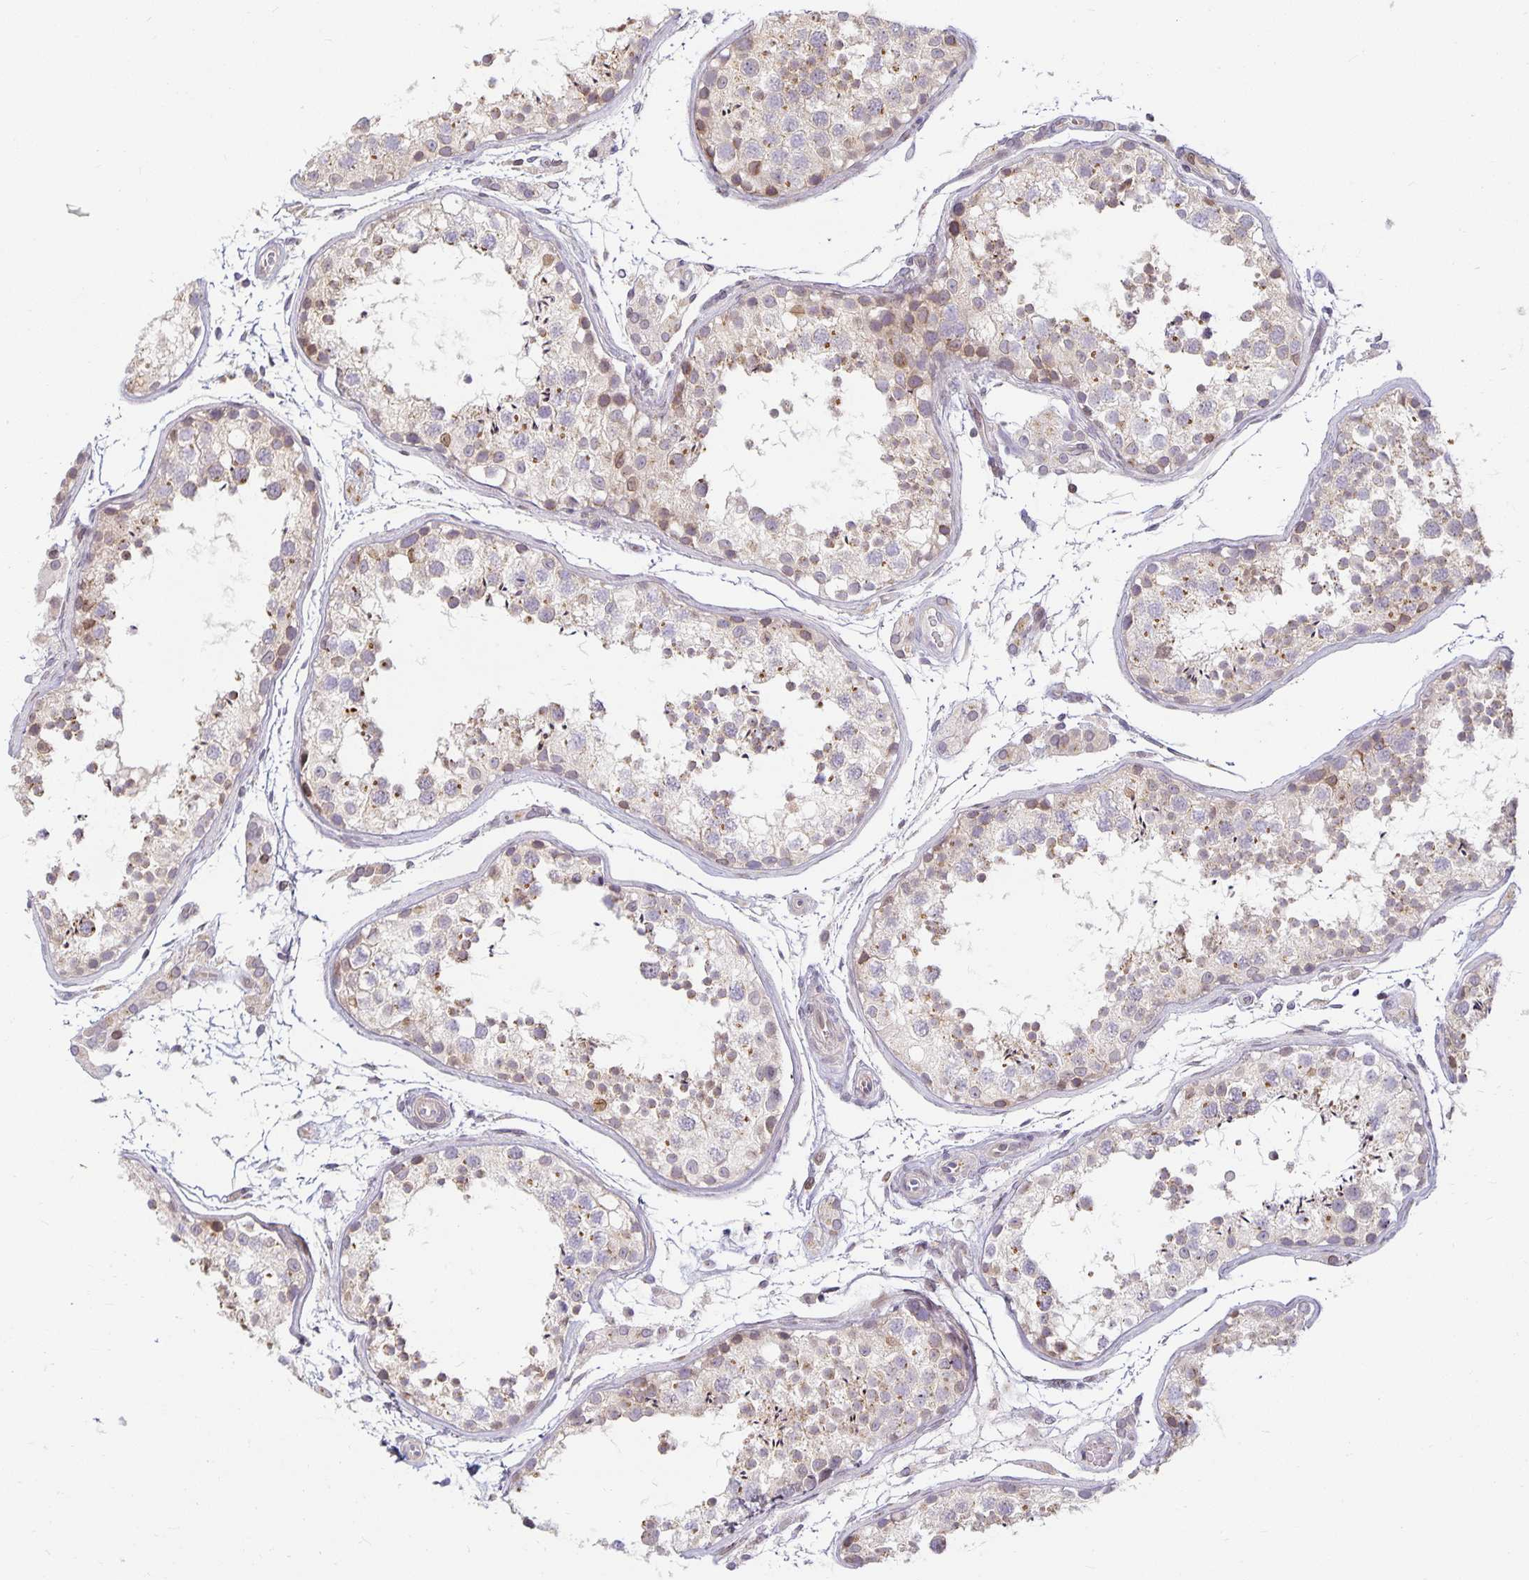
{"staining": {"intensity": "moderate", "quantity": "<25%", "location": "cytoplasmic/membranous"}, "tissue": "testis", "cell_type": "Cells in seminiferous ducts", "image_type": "normal", "snomed": [{"axis": "morphology", "description": "Normal tissue, NOS"}, {"axis": "topography", "description": "Testis"}], "caption": "Protein staining demonstrates moderate cytoplasmic/membranous positivity in approximately <25% of cells in seminiferous ducts in normal testis. (brown staining indicates protein expression, while blue staining denotes nuclei).", "gene": "EHF", "patient": {"sex": "male", "age": 29}}